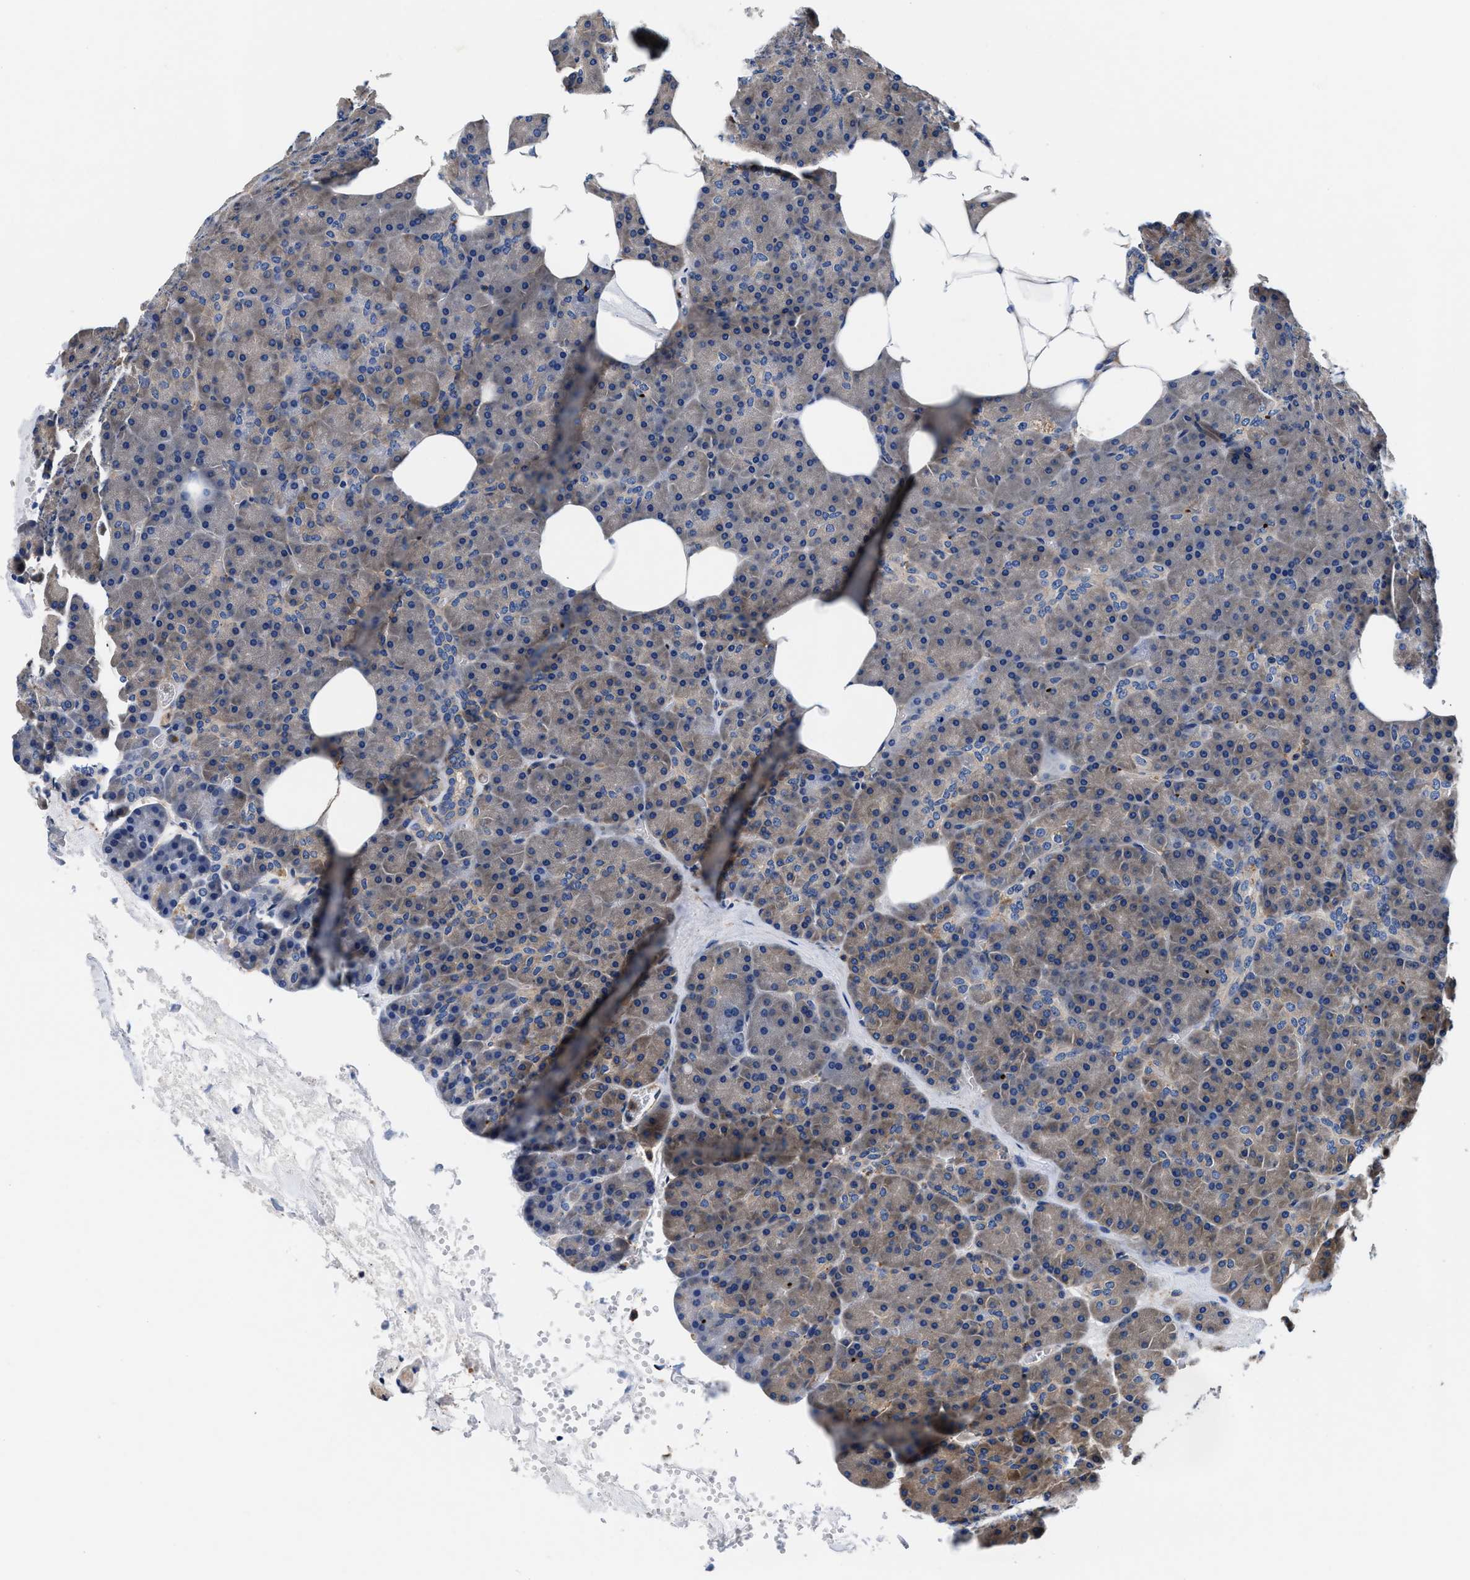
{"staining": {"intensity": "weak", "quantity": "25%-75%", "location": "cytoplasmic/membranous"}, "tissue": "pancreas", "cell_type": "Exocrine glandular cells", "image_type": "normal", "snomed": [{"axis": "morphology", "description": "Normal tissue, NOS"}, {"axis": "morphology", "description": "Carcinoid, malignant, NOS"}, {"axis": "topography", "description": "Pancreas"}], "caption": "The immunohistochemical stain highlights weak cytoplasmic/membranous positivity in exocrine glandular cells of benign pancreas. (DAB (3,3'-diaminobenzidine) = brown stain, brightfield microscopy at high magnification).", "gene": "SH3GL1", "patient": {"sex": "female", "age": 35}}